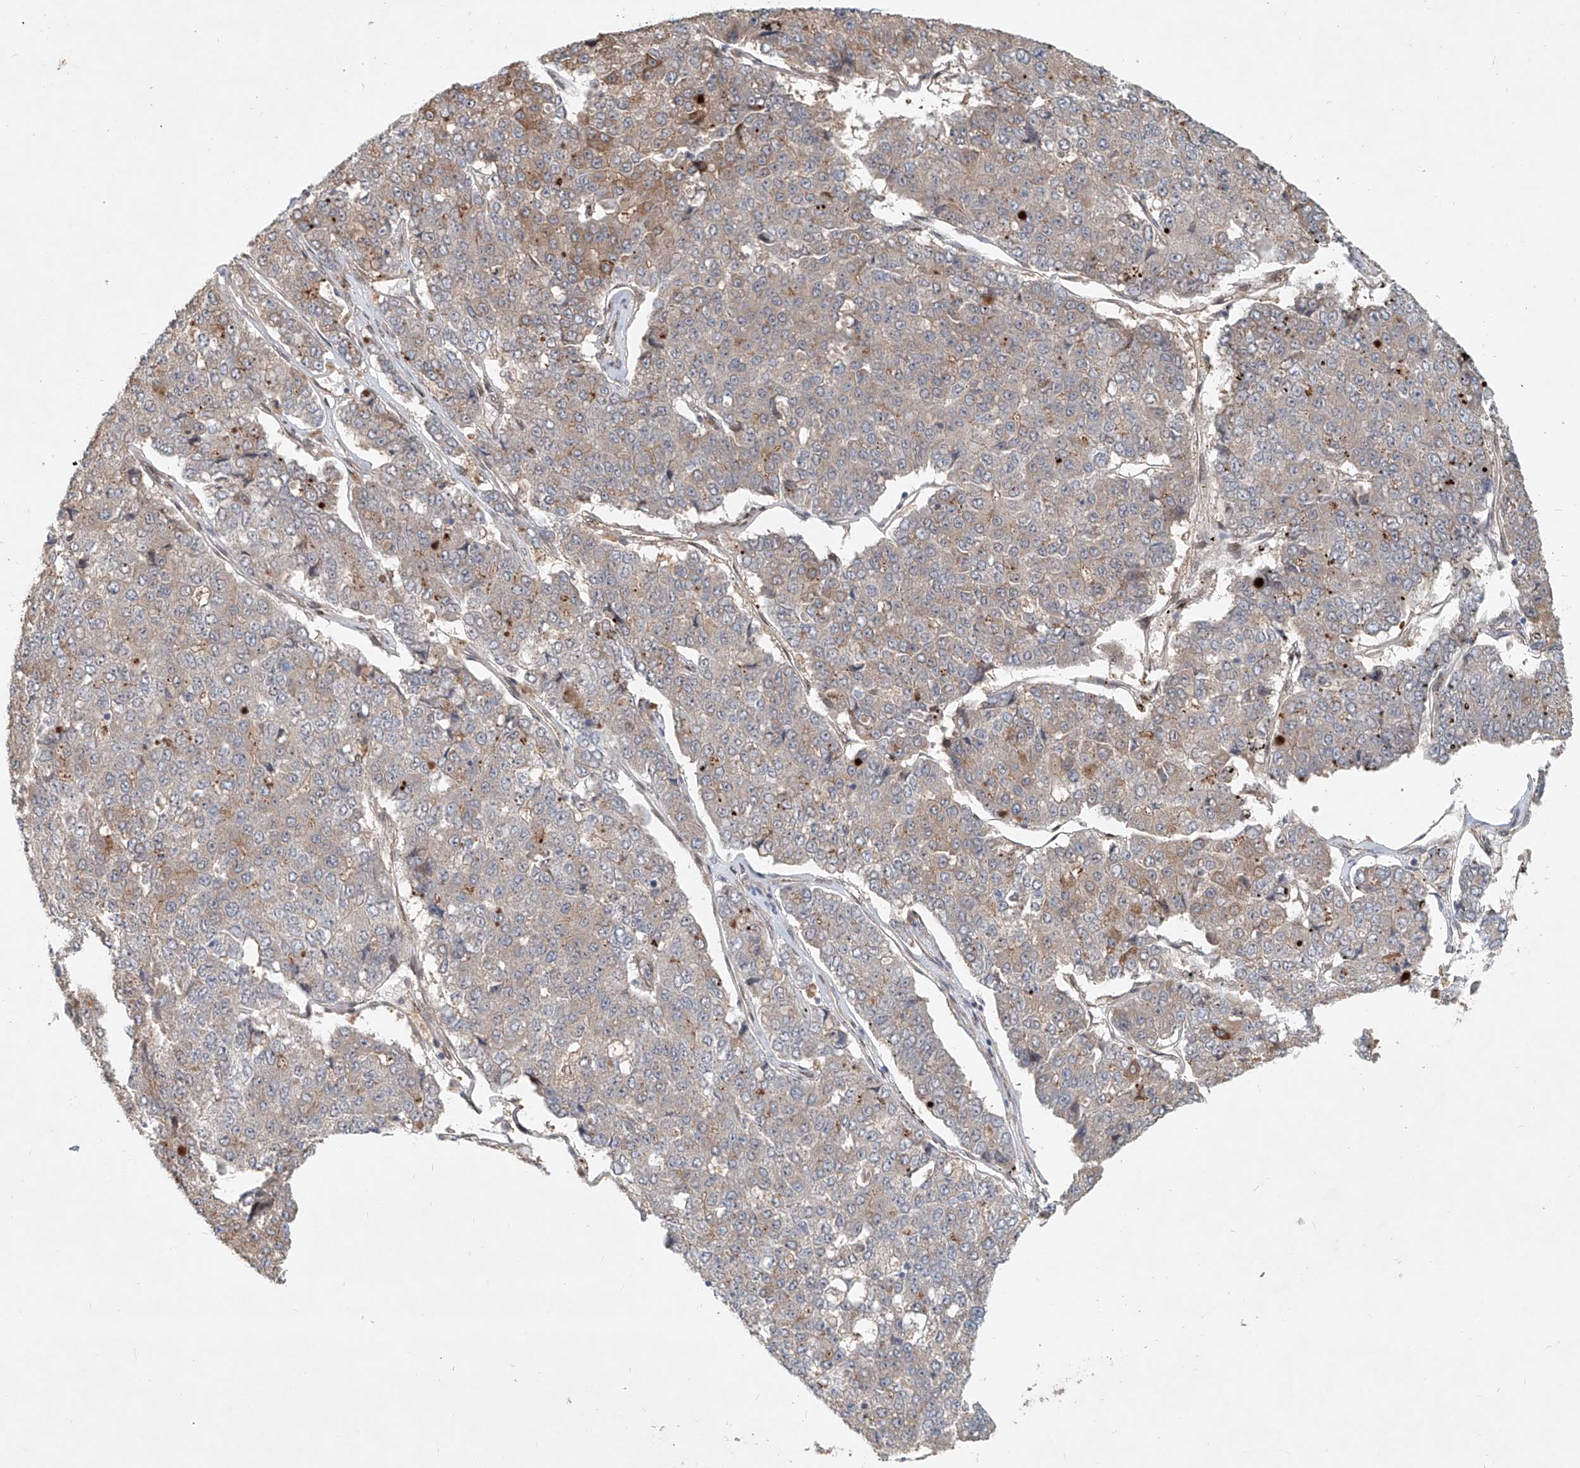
{"staining": {"intensity": "moderate", "quantity": "<25%", "location": "cytoplasmic/membranous"}, "tissue": "pancreatic cancer", "cell_type": "Tumor cells", "image_type": "cancer", "snomed": [{"axis": "morphology", "description": "Adenocarcinoma, NOS"}, {"axis": "topography", "description": "Pancreas"}], "caption": "About <25% of tumor cells in pancreatic cancer (adenocarcinoma) show moderate cytoplasmic/membranous protein staining as visualized by brown immunohistochemical staining.", "gene": "SASH1", "patient": {"sex": "male", "age": 50}}